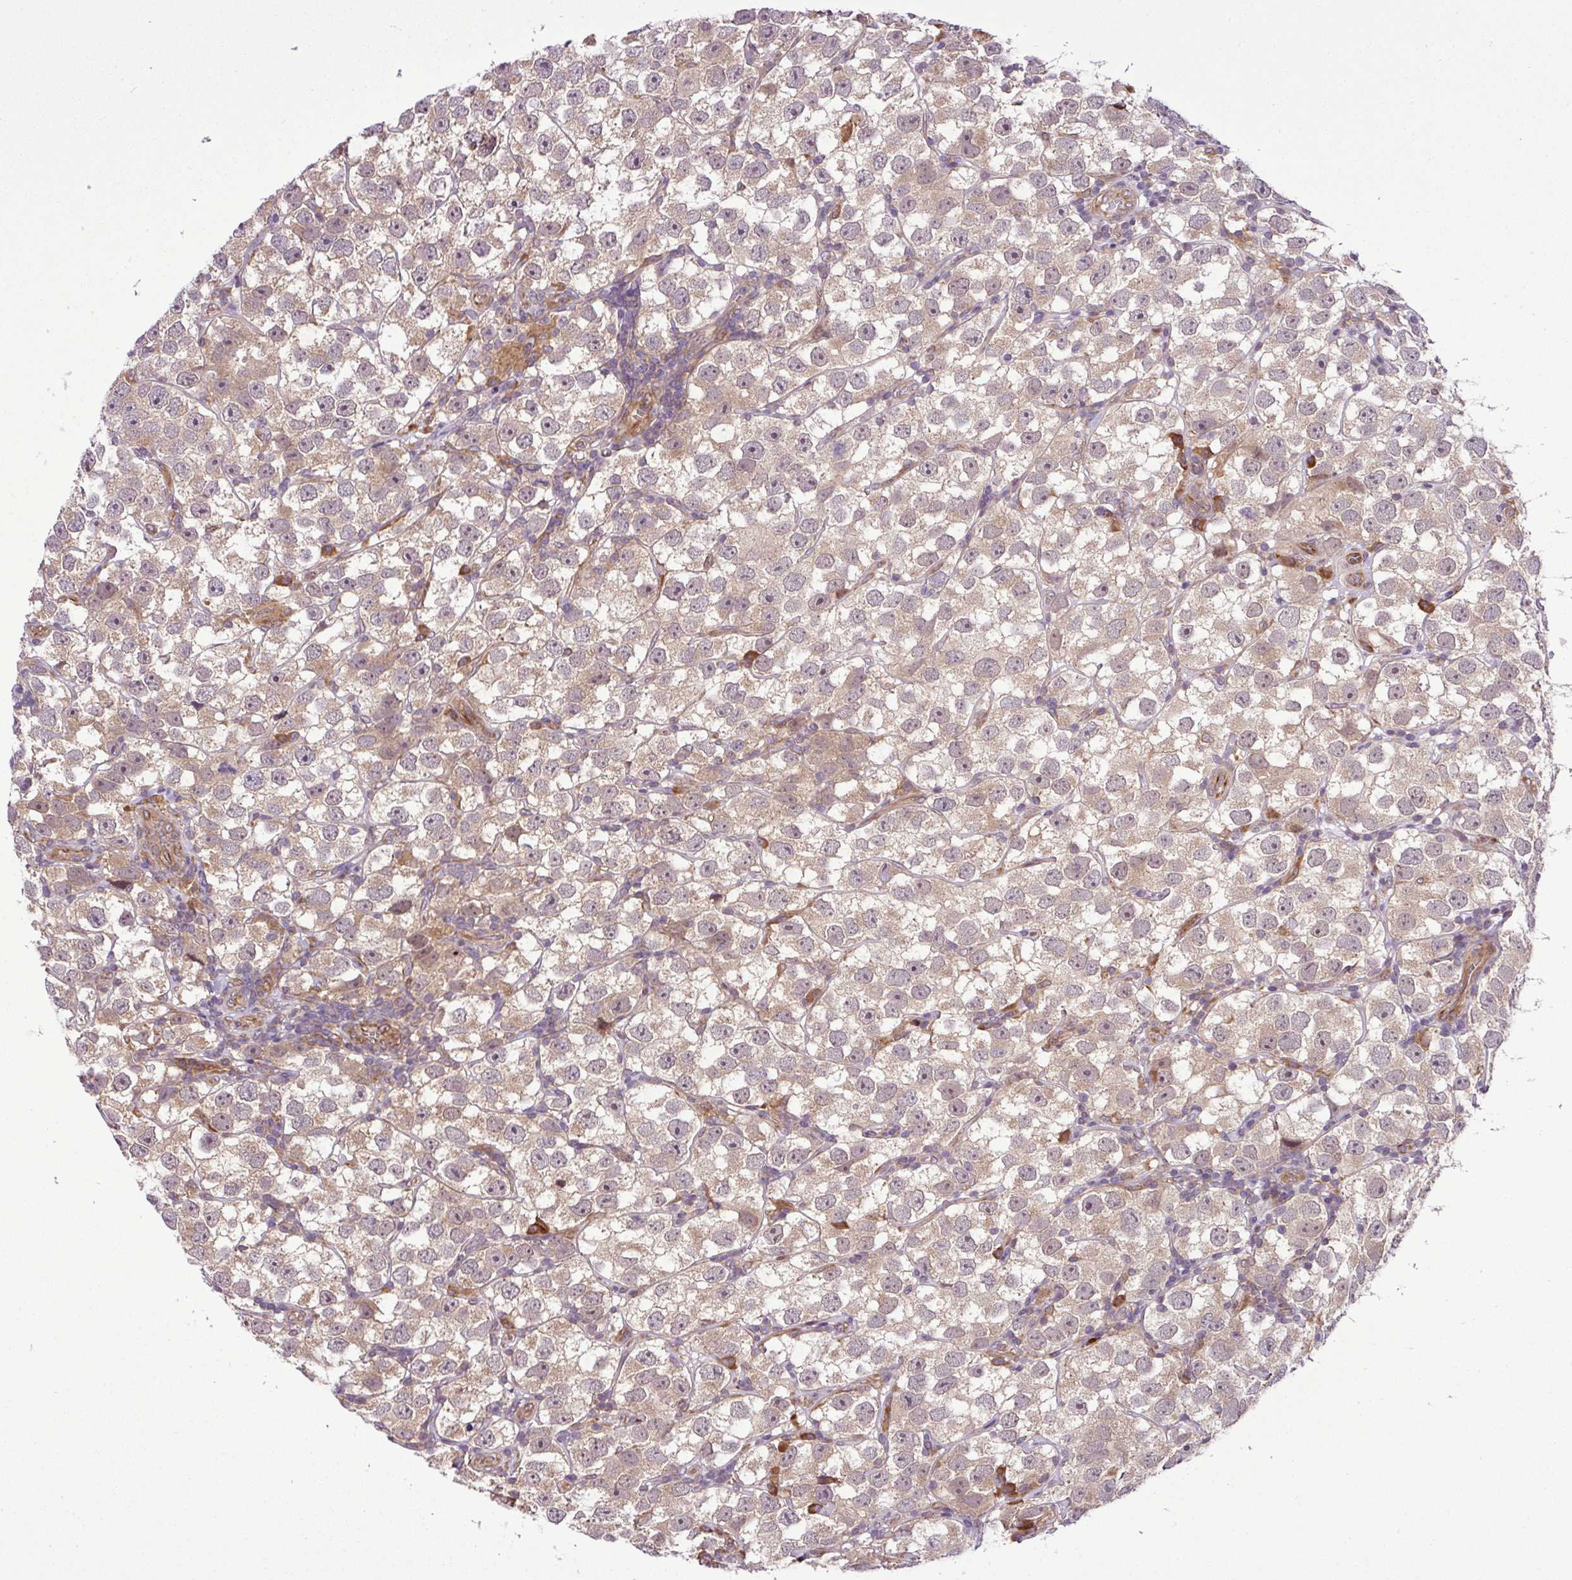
{"staining": {"intensity": "weak", "quantity": ">75%", "location": "cytoplasmic/membranous"}, "tissue": "testis cancer", "cell_type": "Tumor cells", "image_type": "cancer", "snomed": [{"axis": "morphology", "description": "Seminoma, NOS"}, {"axis": "topography", "description": "Testis"}], "caption": "A brown stain labels weak cytoplasmic/membranous staining of a protein in human testis cancer (seminoma) tumor cells.", "gene": "DLGAP4", "patient": {"sex": "male", "age": 26}}